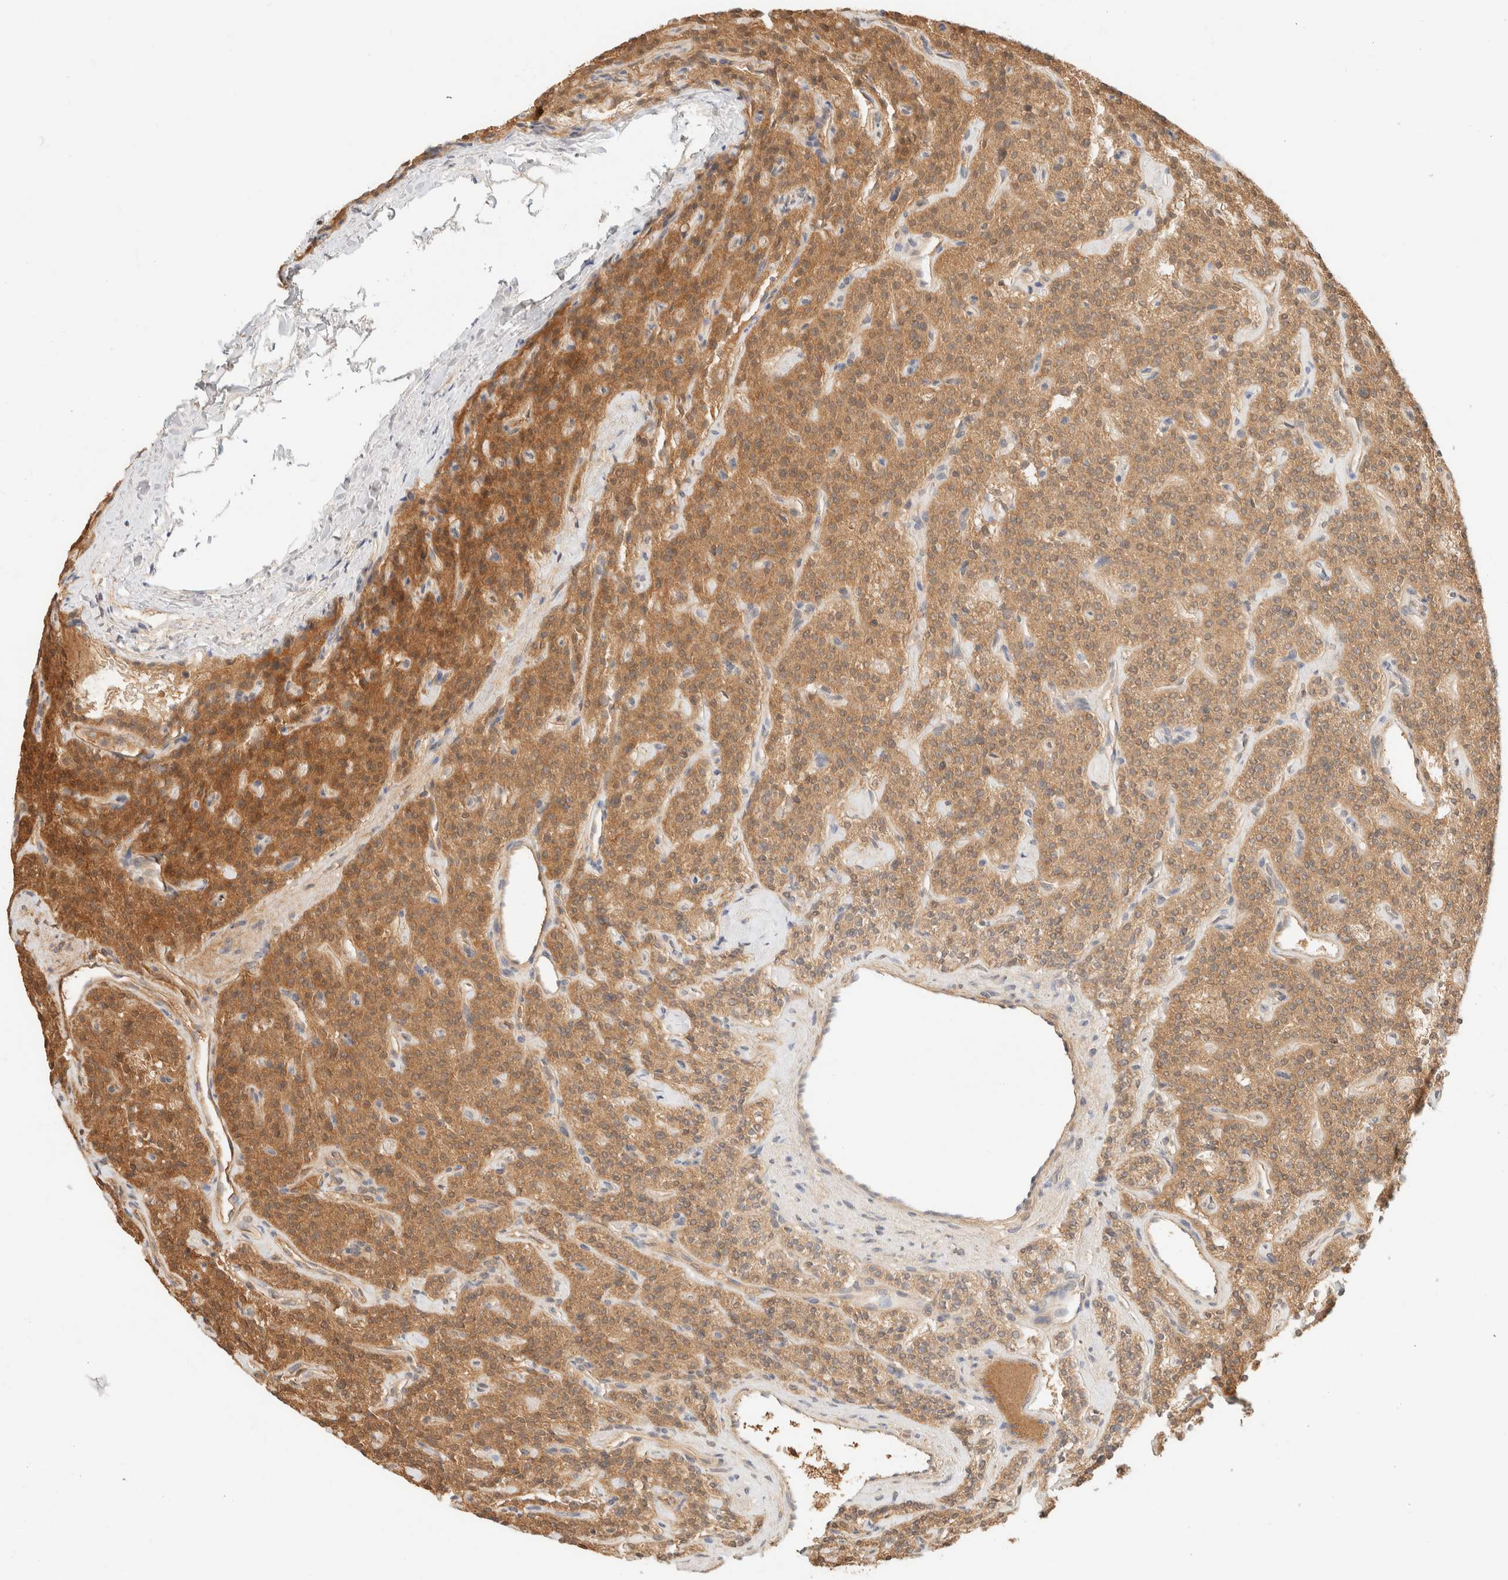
{"staining": {"intensity": "strong", "quantity": ">75%", "location": "cytoplasmic/membranous"}, "tissue": "parathyroid gland", "cell_type": "Glandular cells", "image_type": "normal", "snomed": [{"axis": "morphology", "description": "Normal tissue, NOS"}, {"axis": "topography", "description": "Parathyroid gland"}], "caption": "Benign parathyroid gland exhibits strong cytoplasmic/membranous expression in about >75% of glandular cells.", "gene": "GPI", "patient": {"sex": "male", "age": 46}}